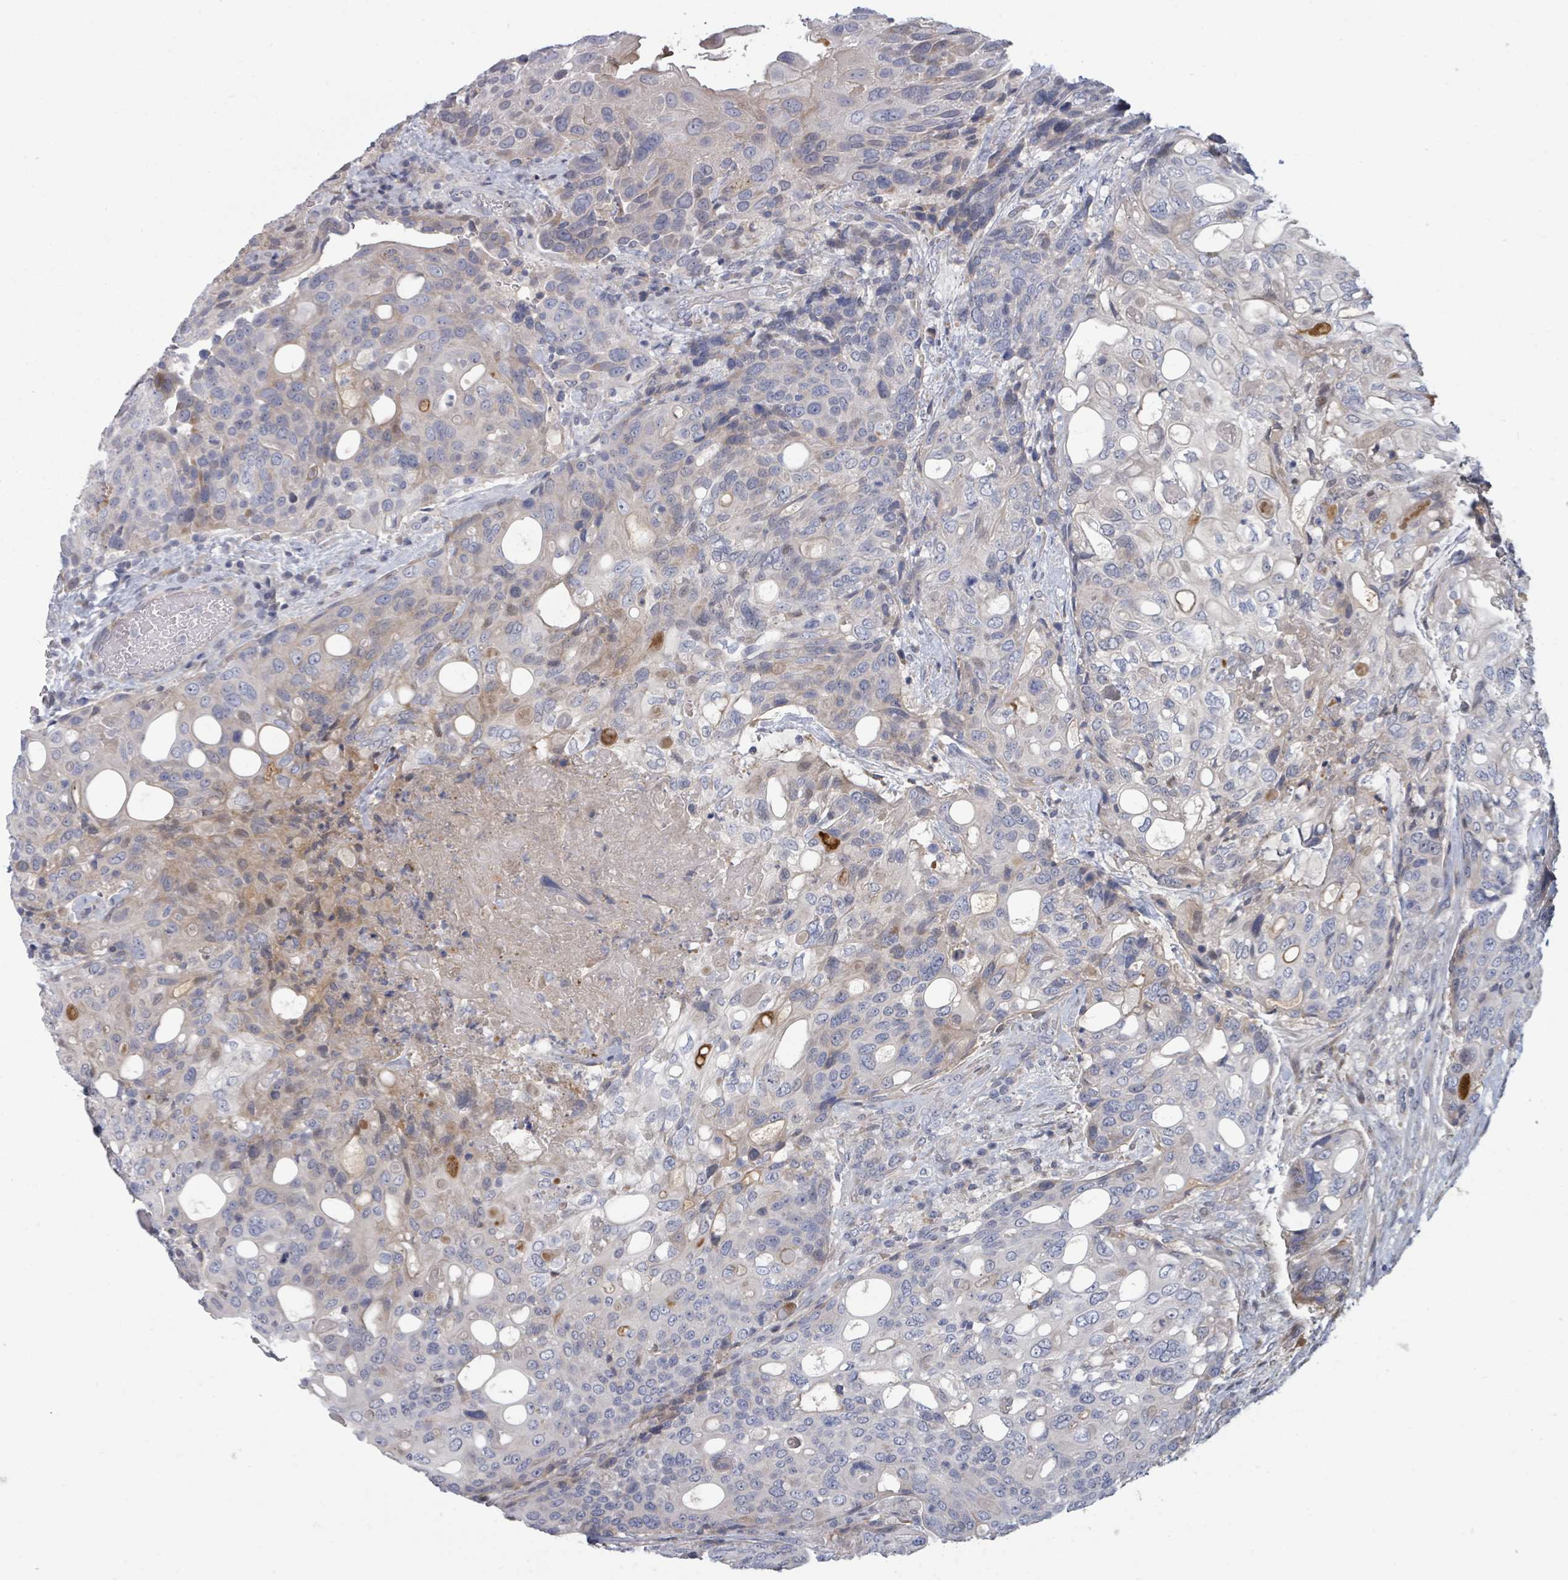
{"staining": {"intensity": "negative", "quantity": "none", "location": "none"}, "tissue": "urothelial cancer", "cell_type": "Tumor cells", "image_type": "cancer", "snomed": [{"axis": "morphology", "description": "Urothelial carcinoma, High grade"}, {"axis": "topography", "description": "Urinary bladder"}], "caption": "There is no significant positivity in tumor cells of high-grade urothelial carcinoma. (DAB (3,3'-diaminobenzidine) IHC, high magnification).", "gene": "GABBR1", "patient": {"sex": "female", "age": 70}}